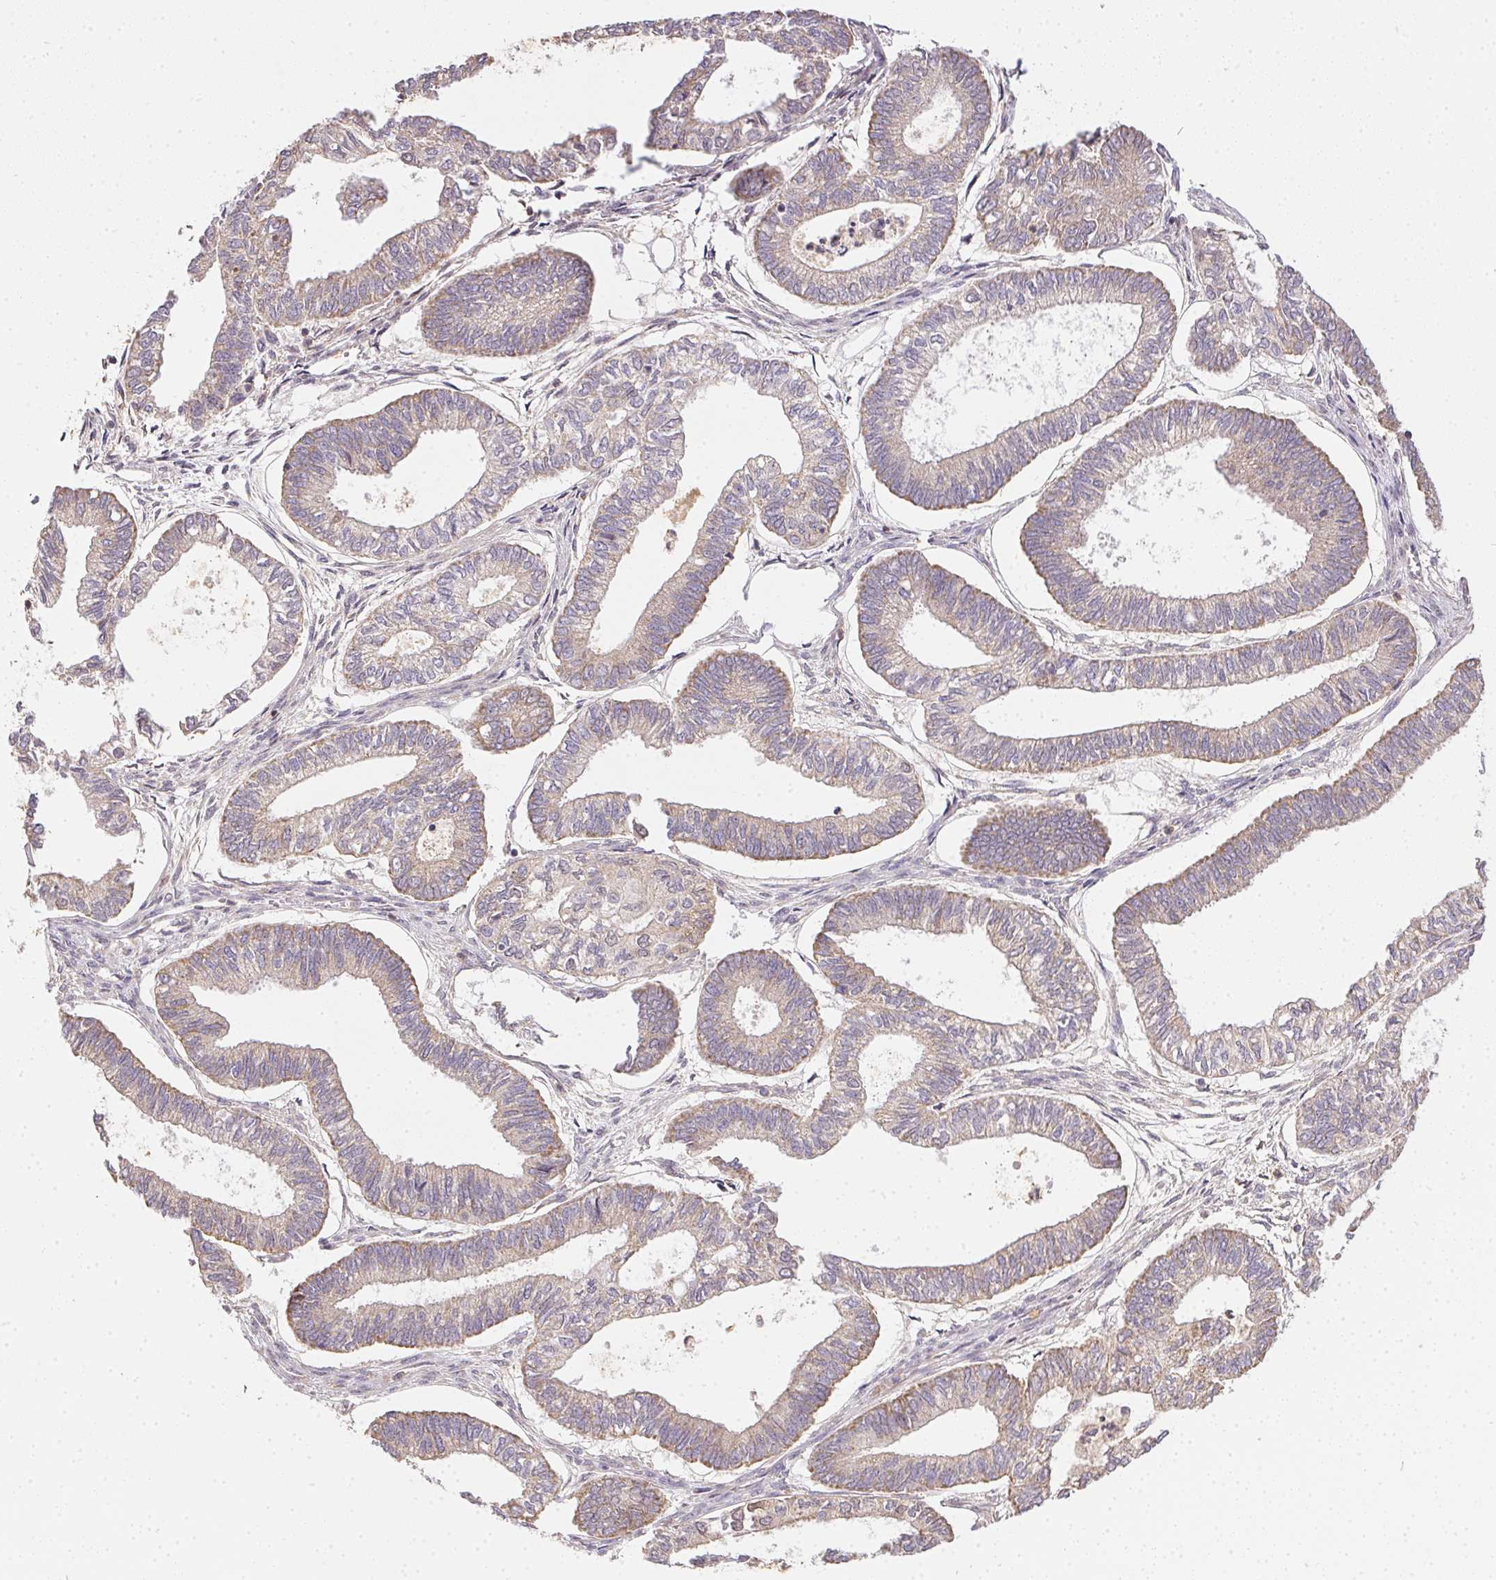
{"staining": {"intensity": "weak", "quantity": "25%-75%", "location": "cytoplasmic/membranous"}, "tissue": "ovarian cancer", "cell_type": "Tumor cells", "image_type": "cancer", "snomed": [{"axis": "morphology", "description": "Carcinoma, endometroid"}, {"axis": "topography", "description": "Ovary"}], "caption": "Tumor cells exhibit low levels of weak cytoplasmic/membranous positivity in about 25%-75% of cells in ovarian cancer (endometroid carcinoma).", "gene": "REV3L", "patient": {"sex": "female", "age": 64}}